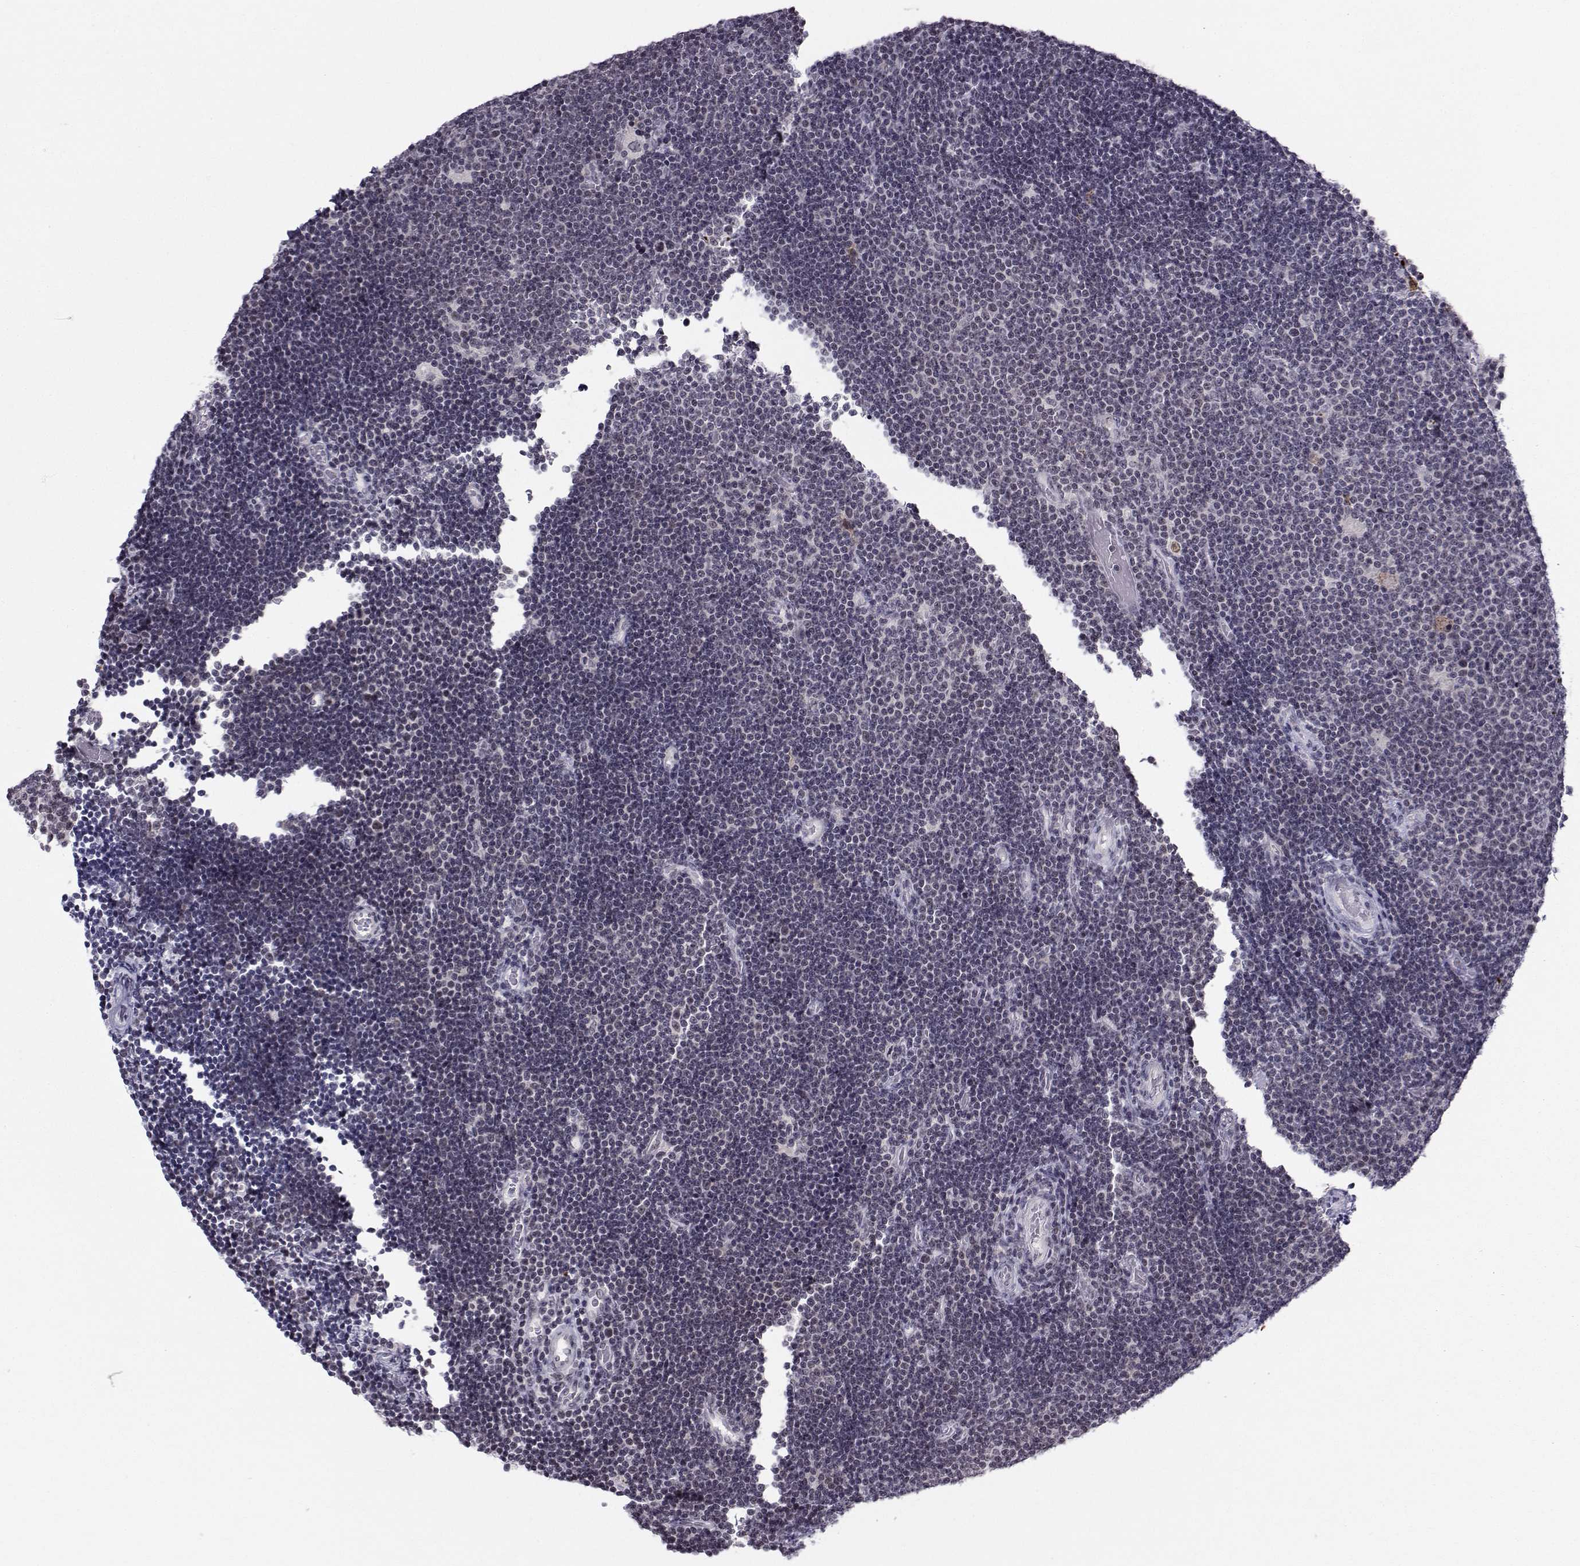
{"staining": {"intensity": "negative", "quantity": "none", "location": "none"}, "tissue": "lymphoma", "cell_type": "Tumor cells", "image_type": "cancer", "snomed": [{"axis": "morphology", "description": "Malignant lymphoma, non-Hodgkin's type, Low grade"}, {"axis": "topography", "description": "Brain"}], "caption": "DAB immunohistochemical staining of lymphoma shows no significant expression in tumor cells.", "gene": "MARCHF4", "patient": {"sex": "female", "age": 66}}